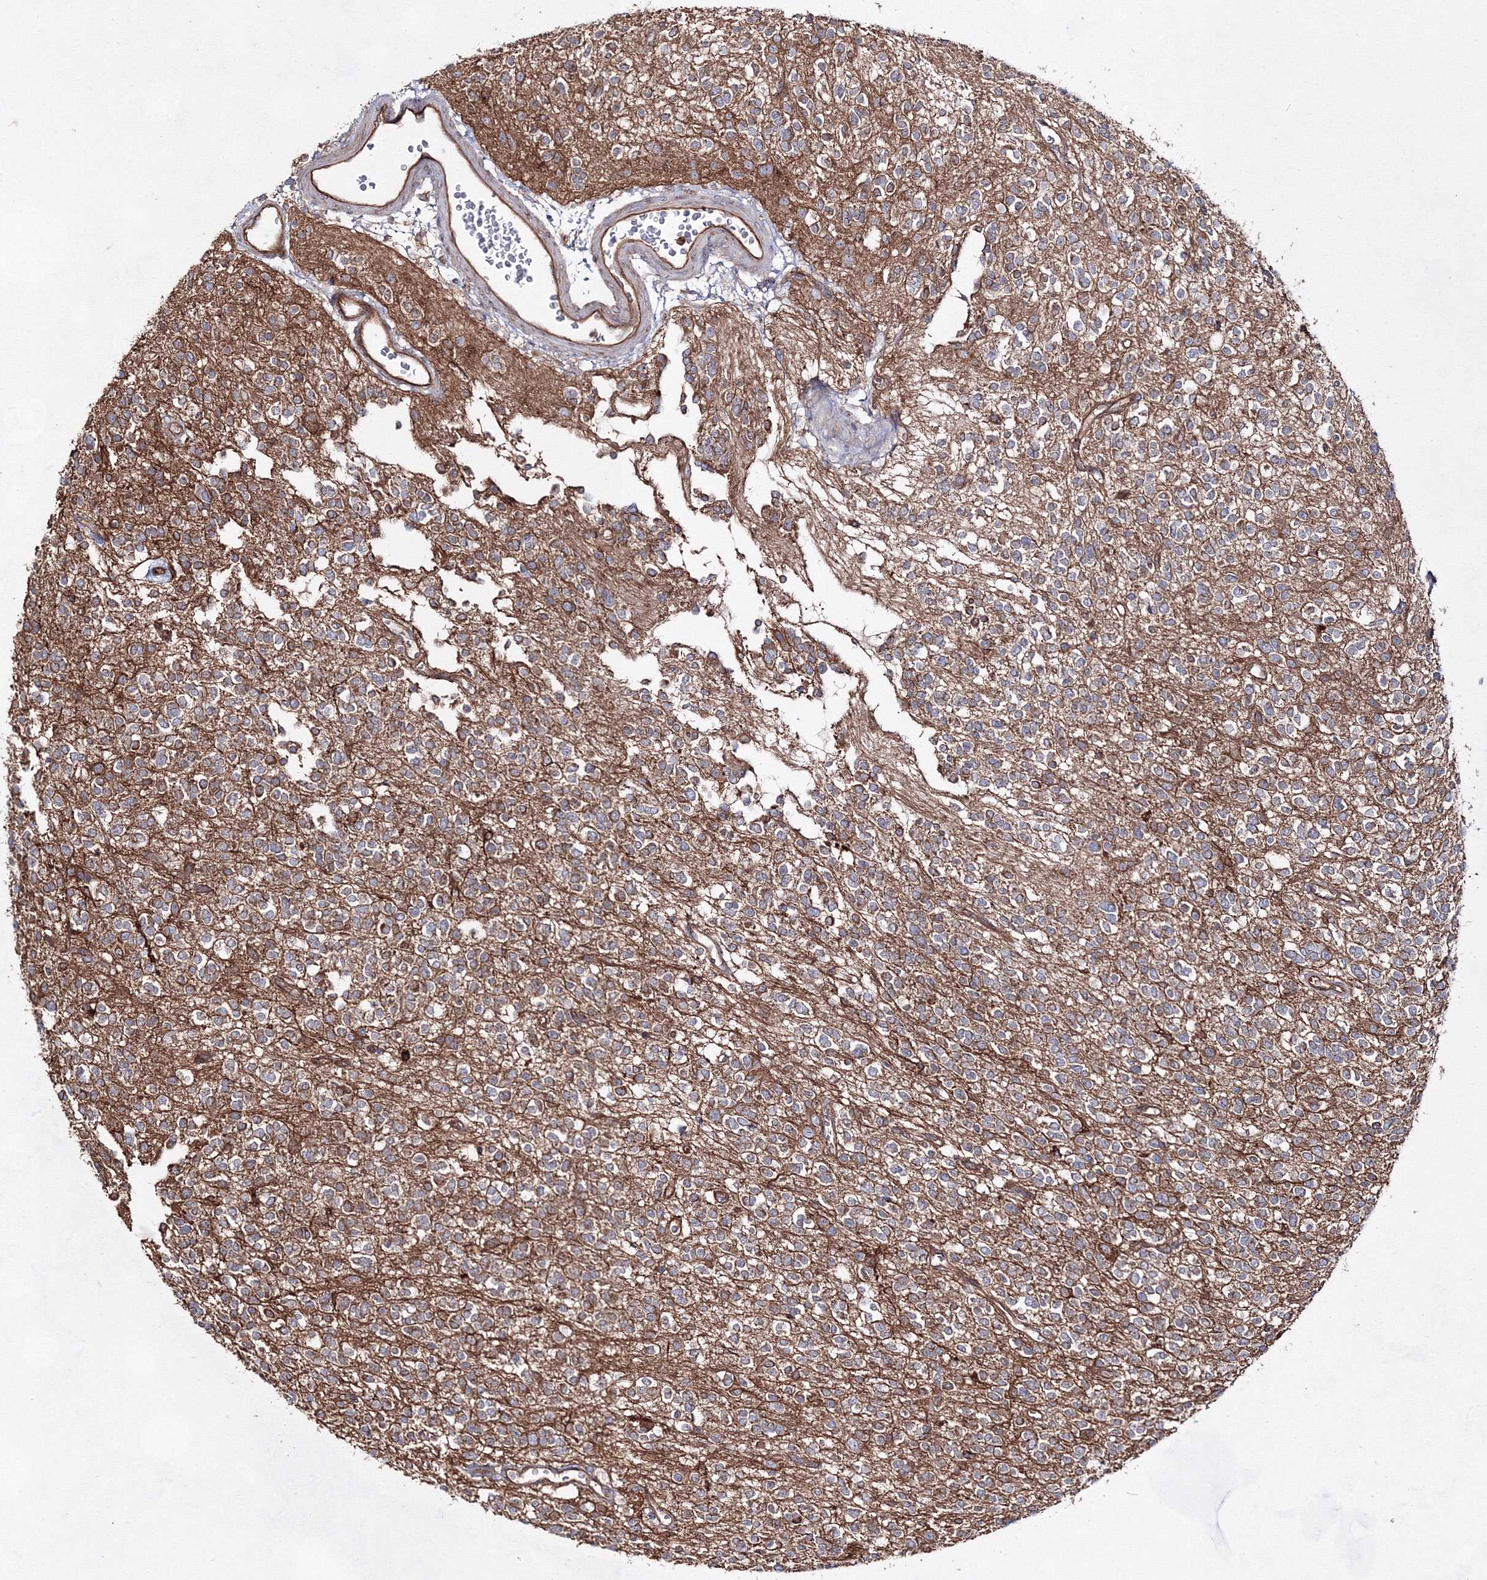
{"staining": {"intensity": "moderate", "quantity": "<25%", "location": "cytoplasmic/membranous"}, "tissue": "glioma", "cell_type": "Tumor cells", "image_type": "cancer", "snomed": [{"axis": "morphology", "description": "Glioma, malignant, High grade"}, {"axis": "topography", "description": "Brain"}], "caption": "Immunohistochemistry (DAB) staining of human glioma shows moderate cytoplasmic/membranous protein expression in about <25% of tumor cells. The staining is performed using DAB brown chromogen to label protein expression. The nuclei are counter-stained blue using hematoxylin.", "gene": "EXOC6", "patient": {"sex": "male", "age": 34}}